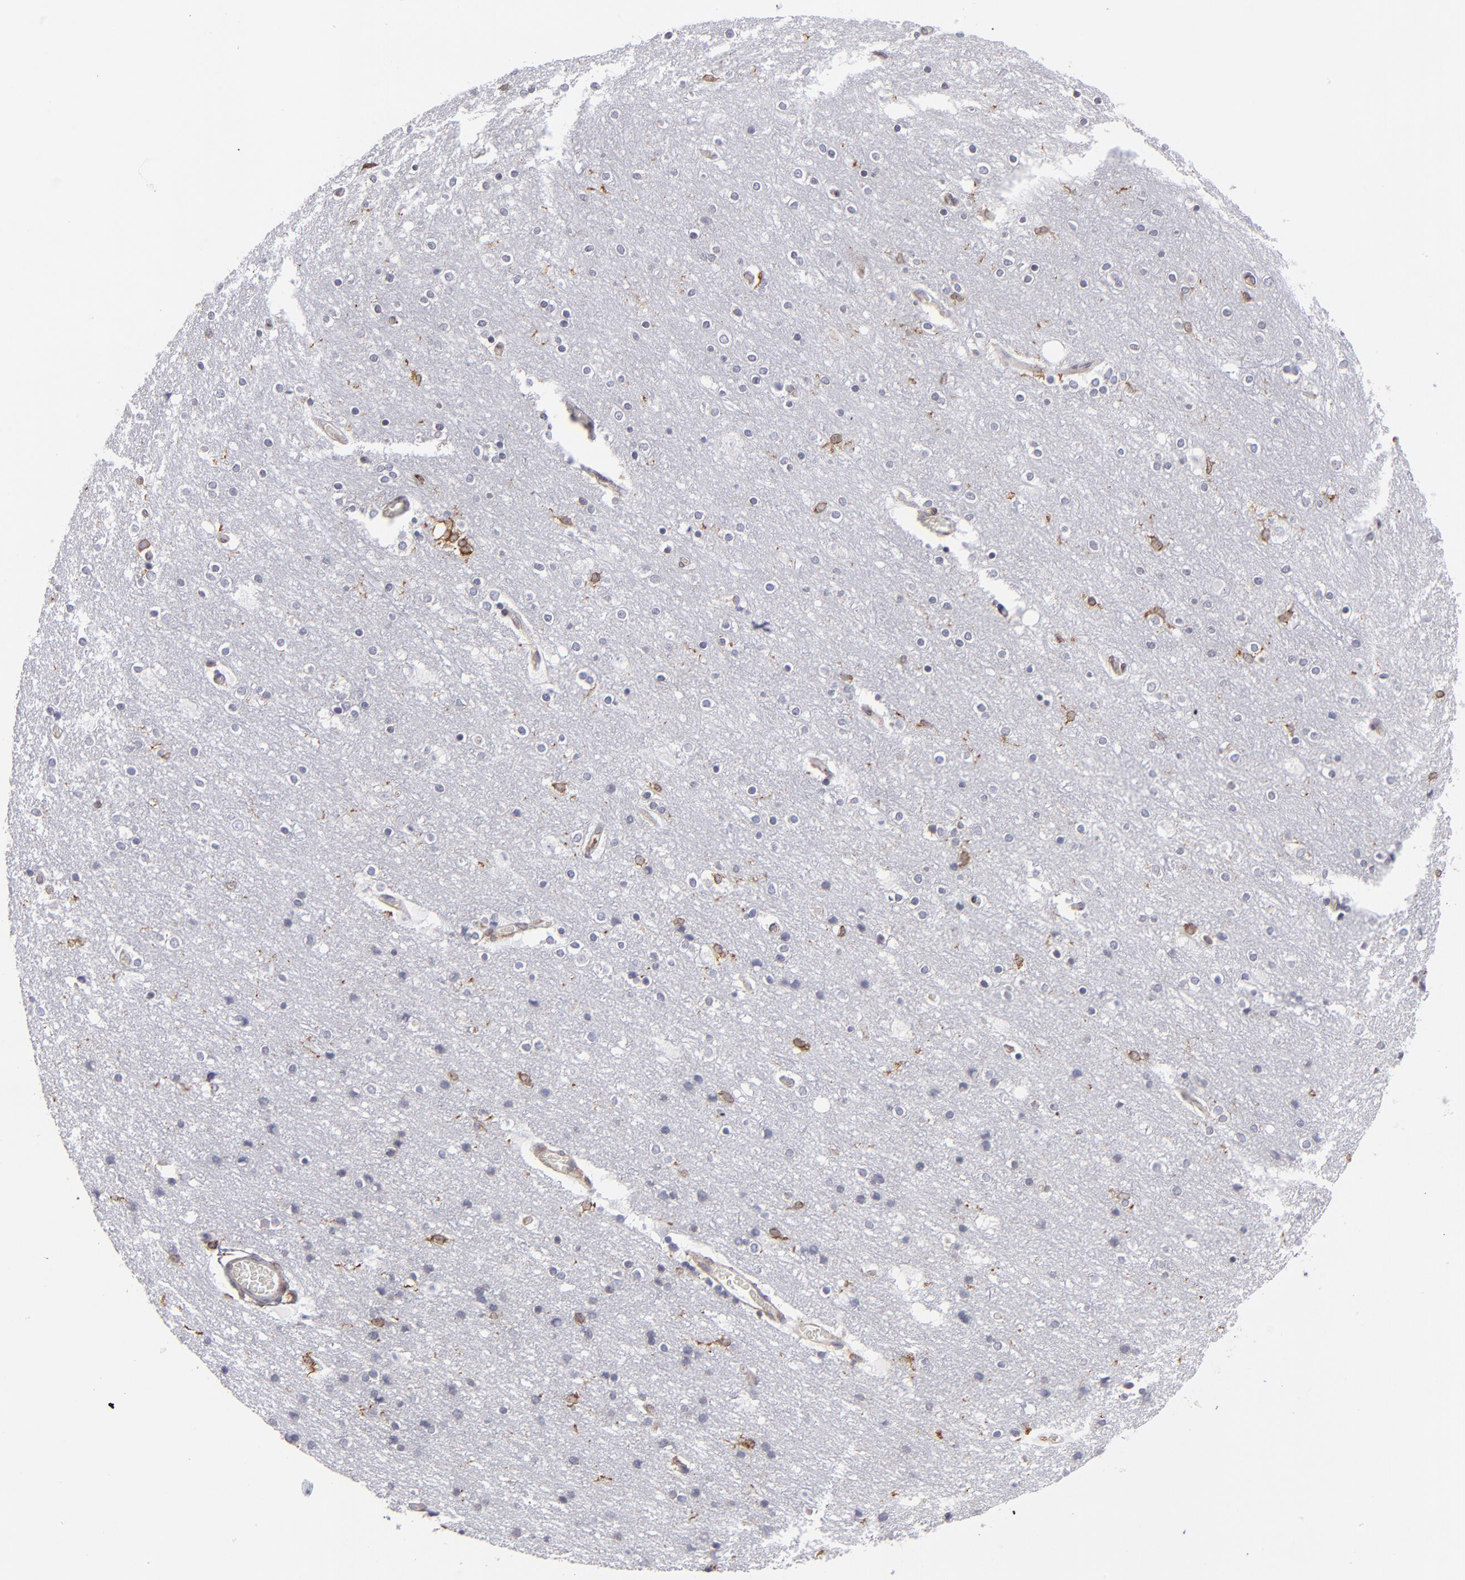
{"staining": {"intensity": "negative", "quantity": "none", "location": "none"}, "tissue": "cerebral cortex", "cell_type": "Endothelial cells", "image_type": "normal", "snomed": [{"axis": "morphology", "description": "Normal tissue, NOS"}, {"axis": "topography", "description": "Cerebral cortex"}], "caption": "Immunohistochemical staining of unremarkable cerebral cortex reveals no significant staining in endothelial cells. (Brightfield microscopy of DAB immunohistochemistry (IHC) at high magnification).", "gene": "TMX1", "patient": {"sex": "female", "age": 54}}